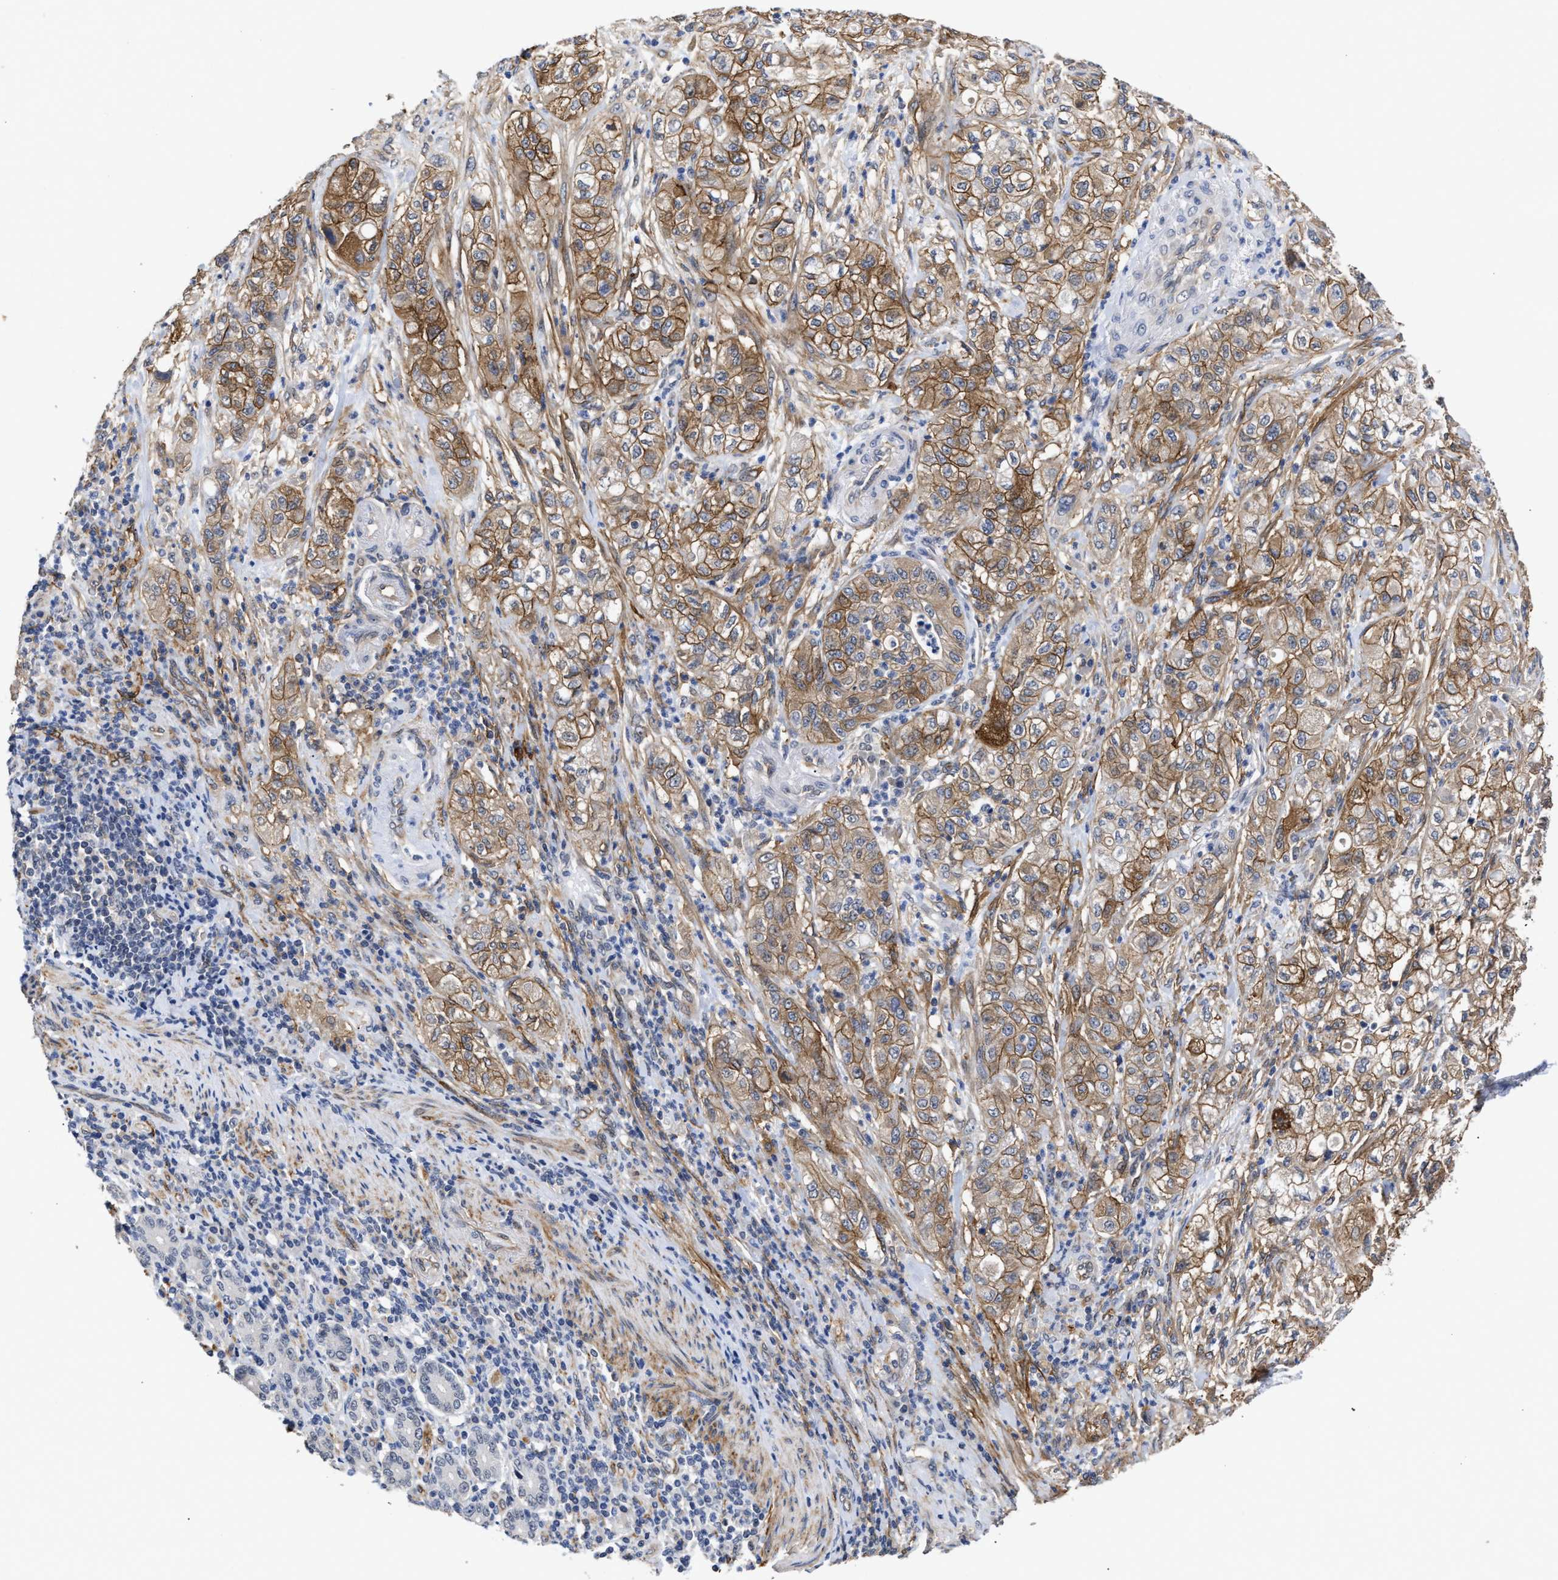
{"staining": {"intensity": "strong", "quantity": ">75%", "location": "cytoplasmic/membranous"}, "tissue": "pancreatic cancer", "cell_type": "Tumor cells", "image_type": "cancer", "snomed": [{"axis": "morphology", "description": "Adenocarcinoma, NOS"}, {"axis": "topography", "description": "Pancreas"}], "caption": "Pancreatic cancer (adenocarcinoma) stained with immunohistochemistry demonstrates strong cytoplasmic/membranous expression in approximately >75% of tumor cells.", "gene": "AHNAK2", "patient": {"sex": "female", "age": 78}}